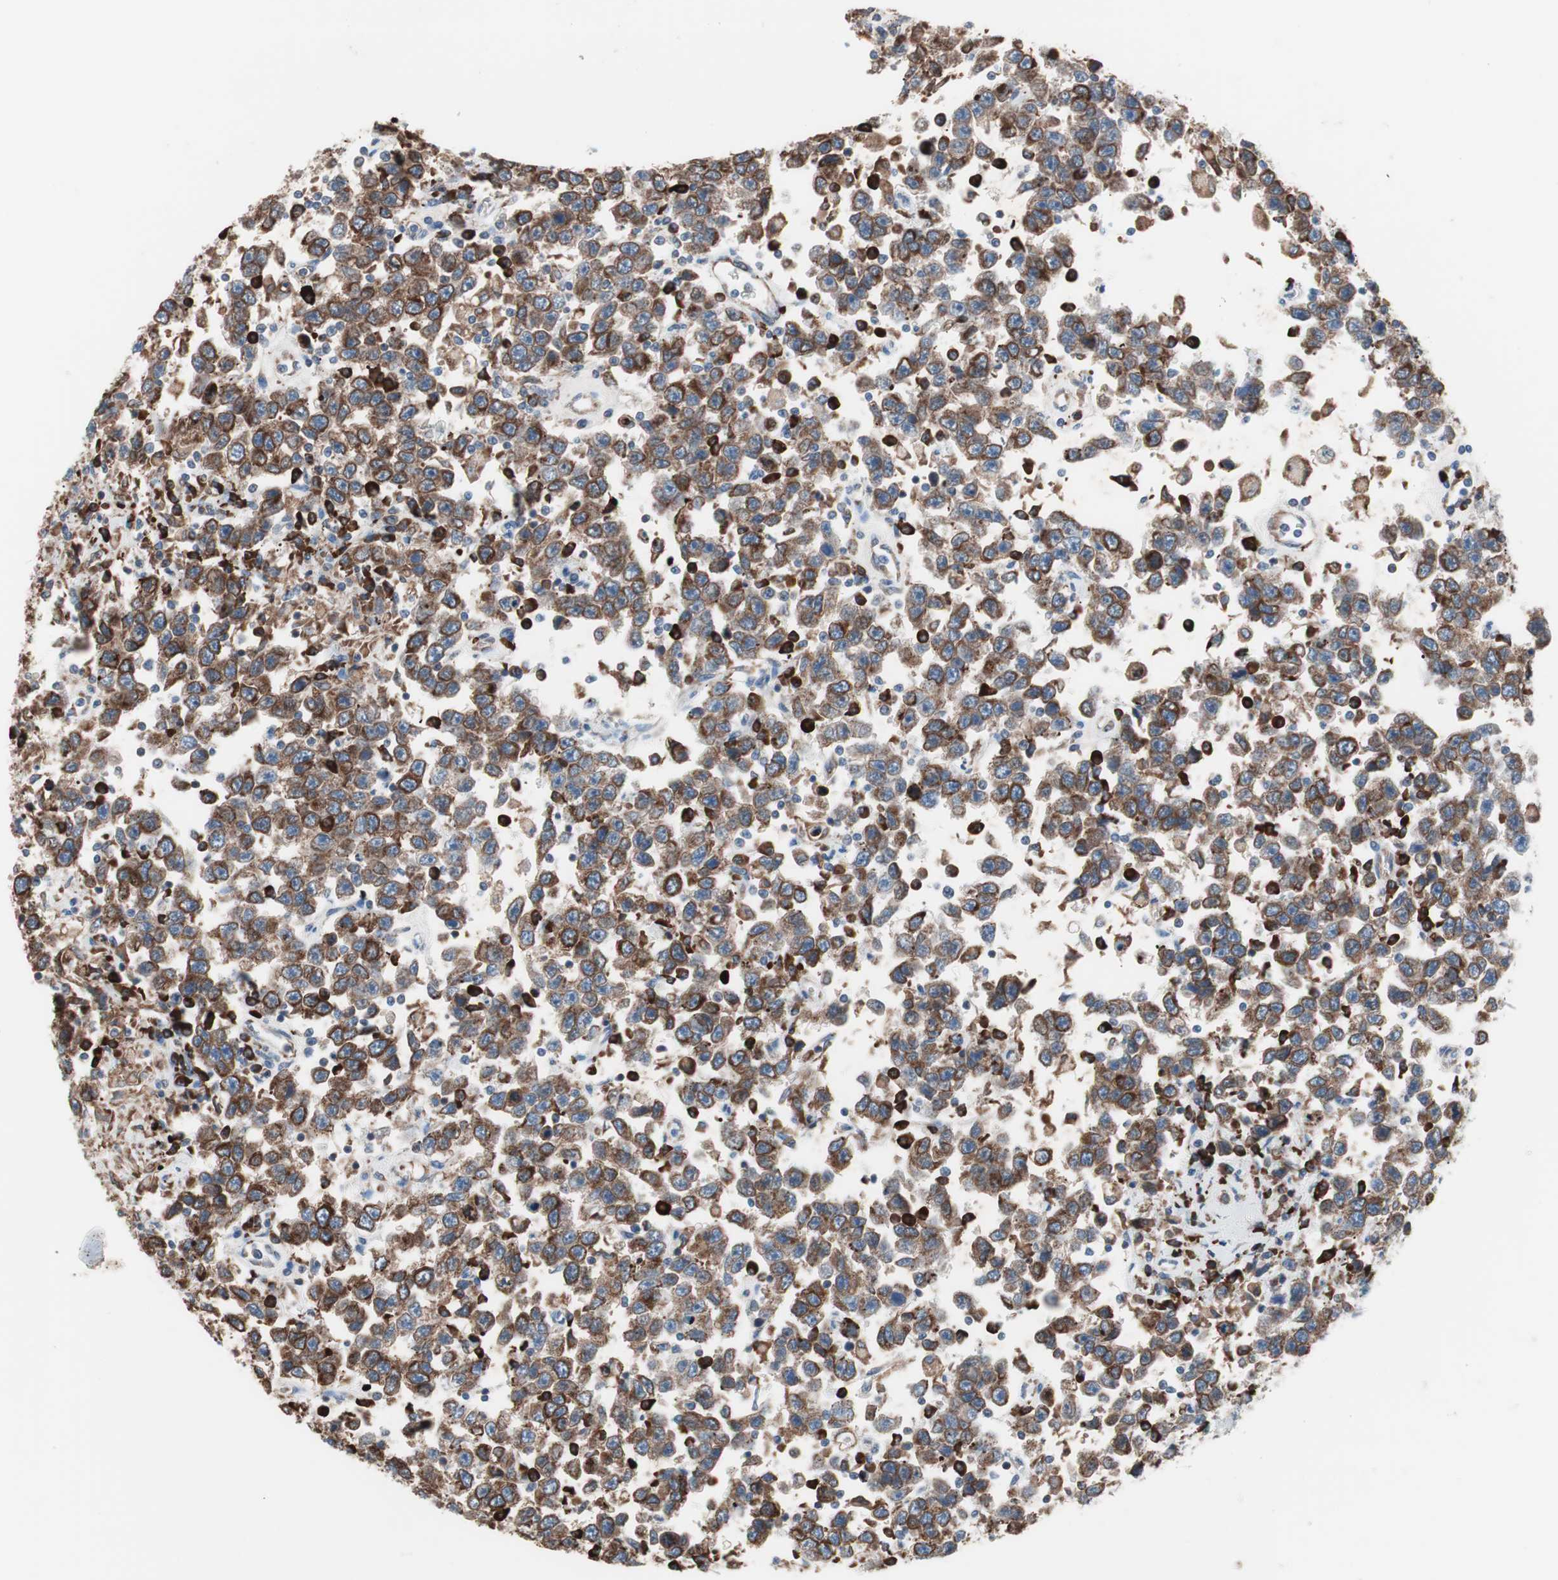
{"staining": {"intensity": "moderate", "quantity": ">75%", "location": "cytoplasmic/membranous"}, "tissue": "testis cancer", "cell_type": "Tumor cells", "image_type": "cancer", "snomed": [{"axis": "morphology", "description": "Seminoma, NOS"}, {"axis": "topography", "description": "Testis"}], "caption": "Testis seminoma stained with a brown dye reveals moderate cytoplasmic/membranous positive expression in approximately >75% of tumor cells.", "gene": "SLC27A4", "patient": {"sex": "male", "age": 41}}